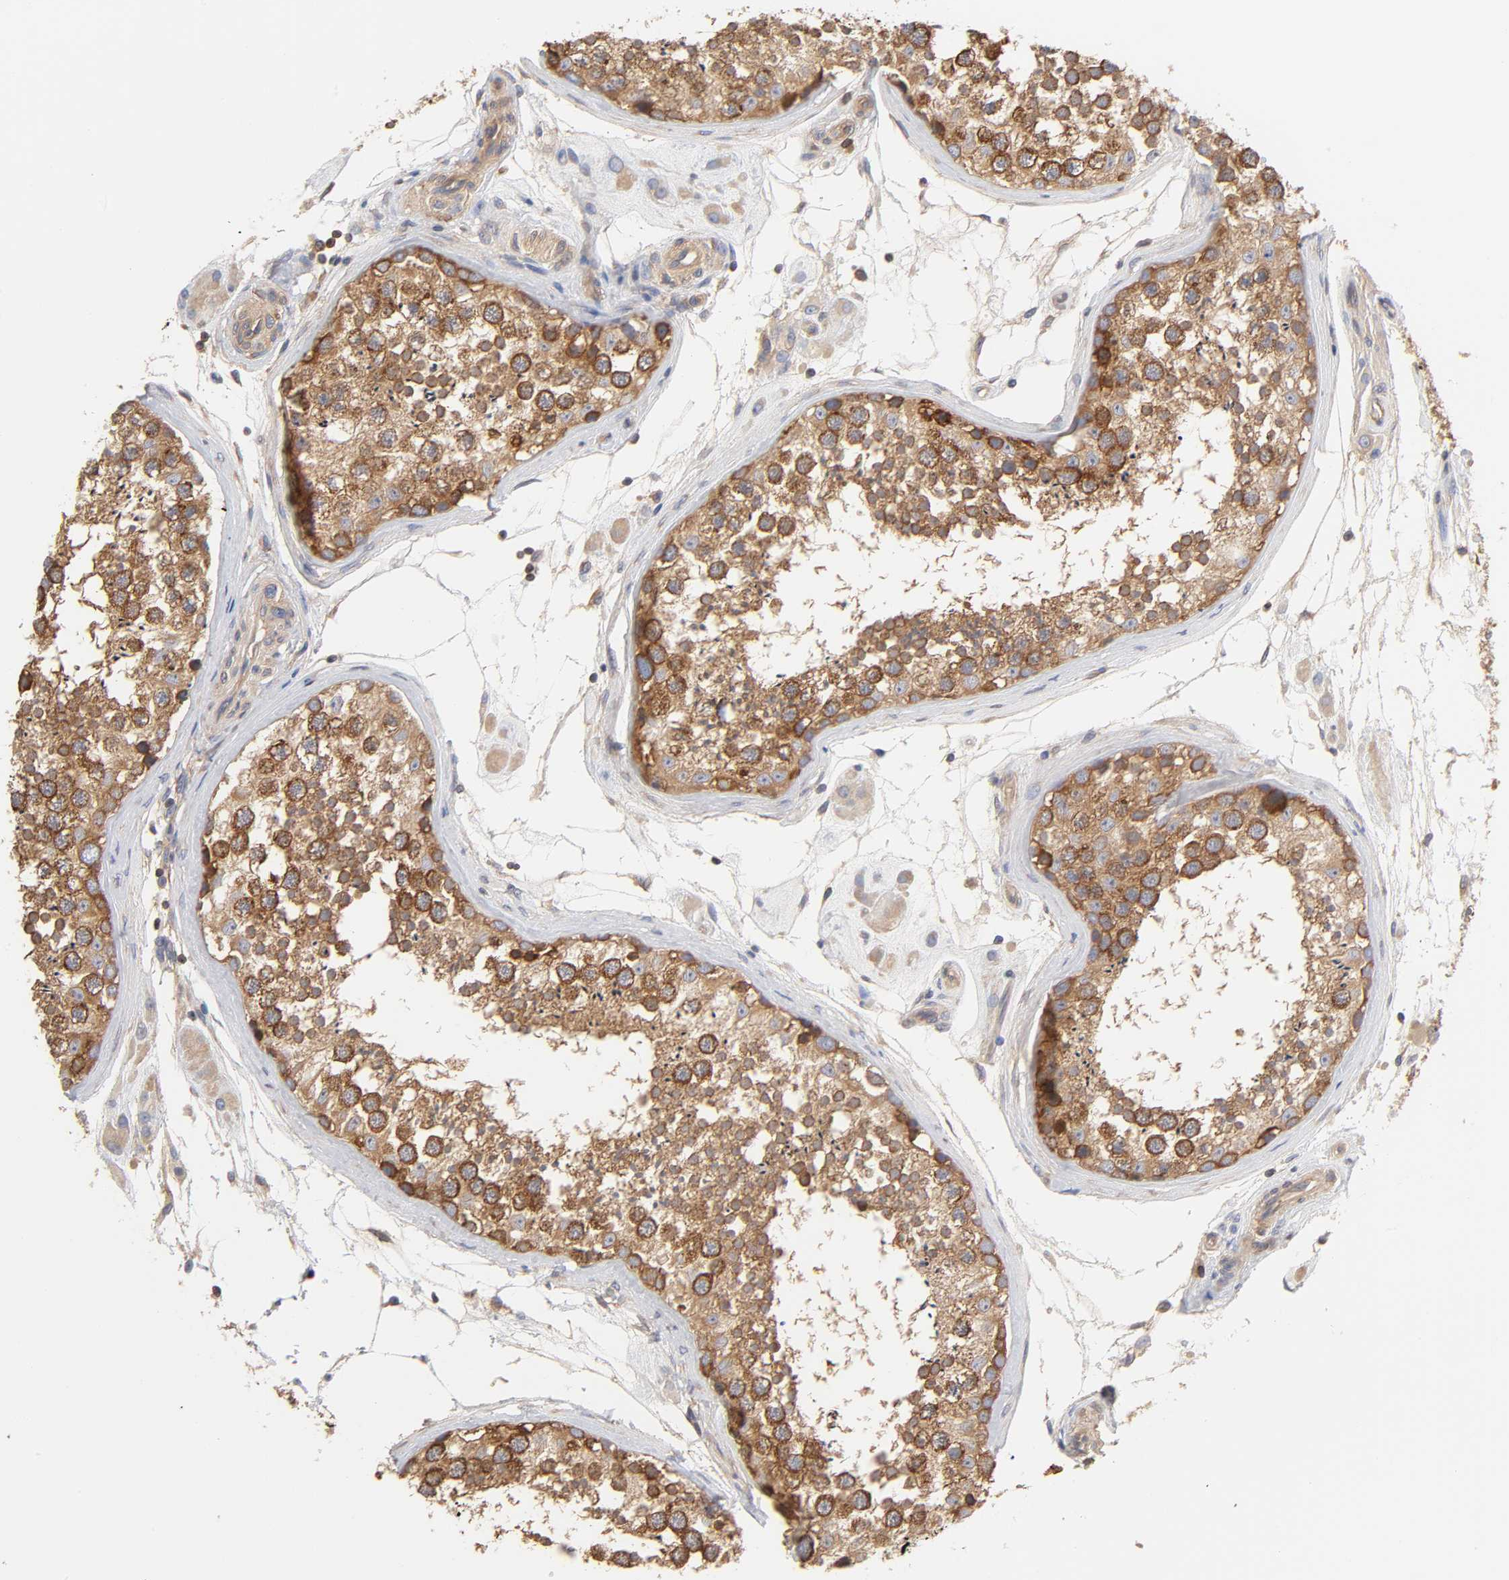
{"staining": {"intensity": "moderate", "quantity": ">75%", "location": "cytoplasmic/membranous"}, "tissue": "testis", "cell_type": "Cells in seminiferous ducts", "image_type": "normal", "snomed": [{"axis": "morphology", "description": "Normal tissue, NOS"}, {"axis": "topography", "description": "Testis"}], "caption": "Immunohistochemical staining of unremarkable human testis shows medium levels of moderate cytoplasmic/membranous expression in approximately >75% of cells in seminiferous ducts.", "gene": "STRN3", "patient": {"sex": "male", "age": 46}}